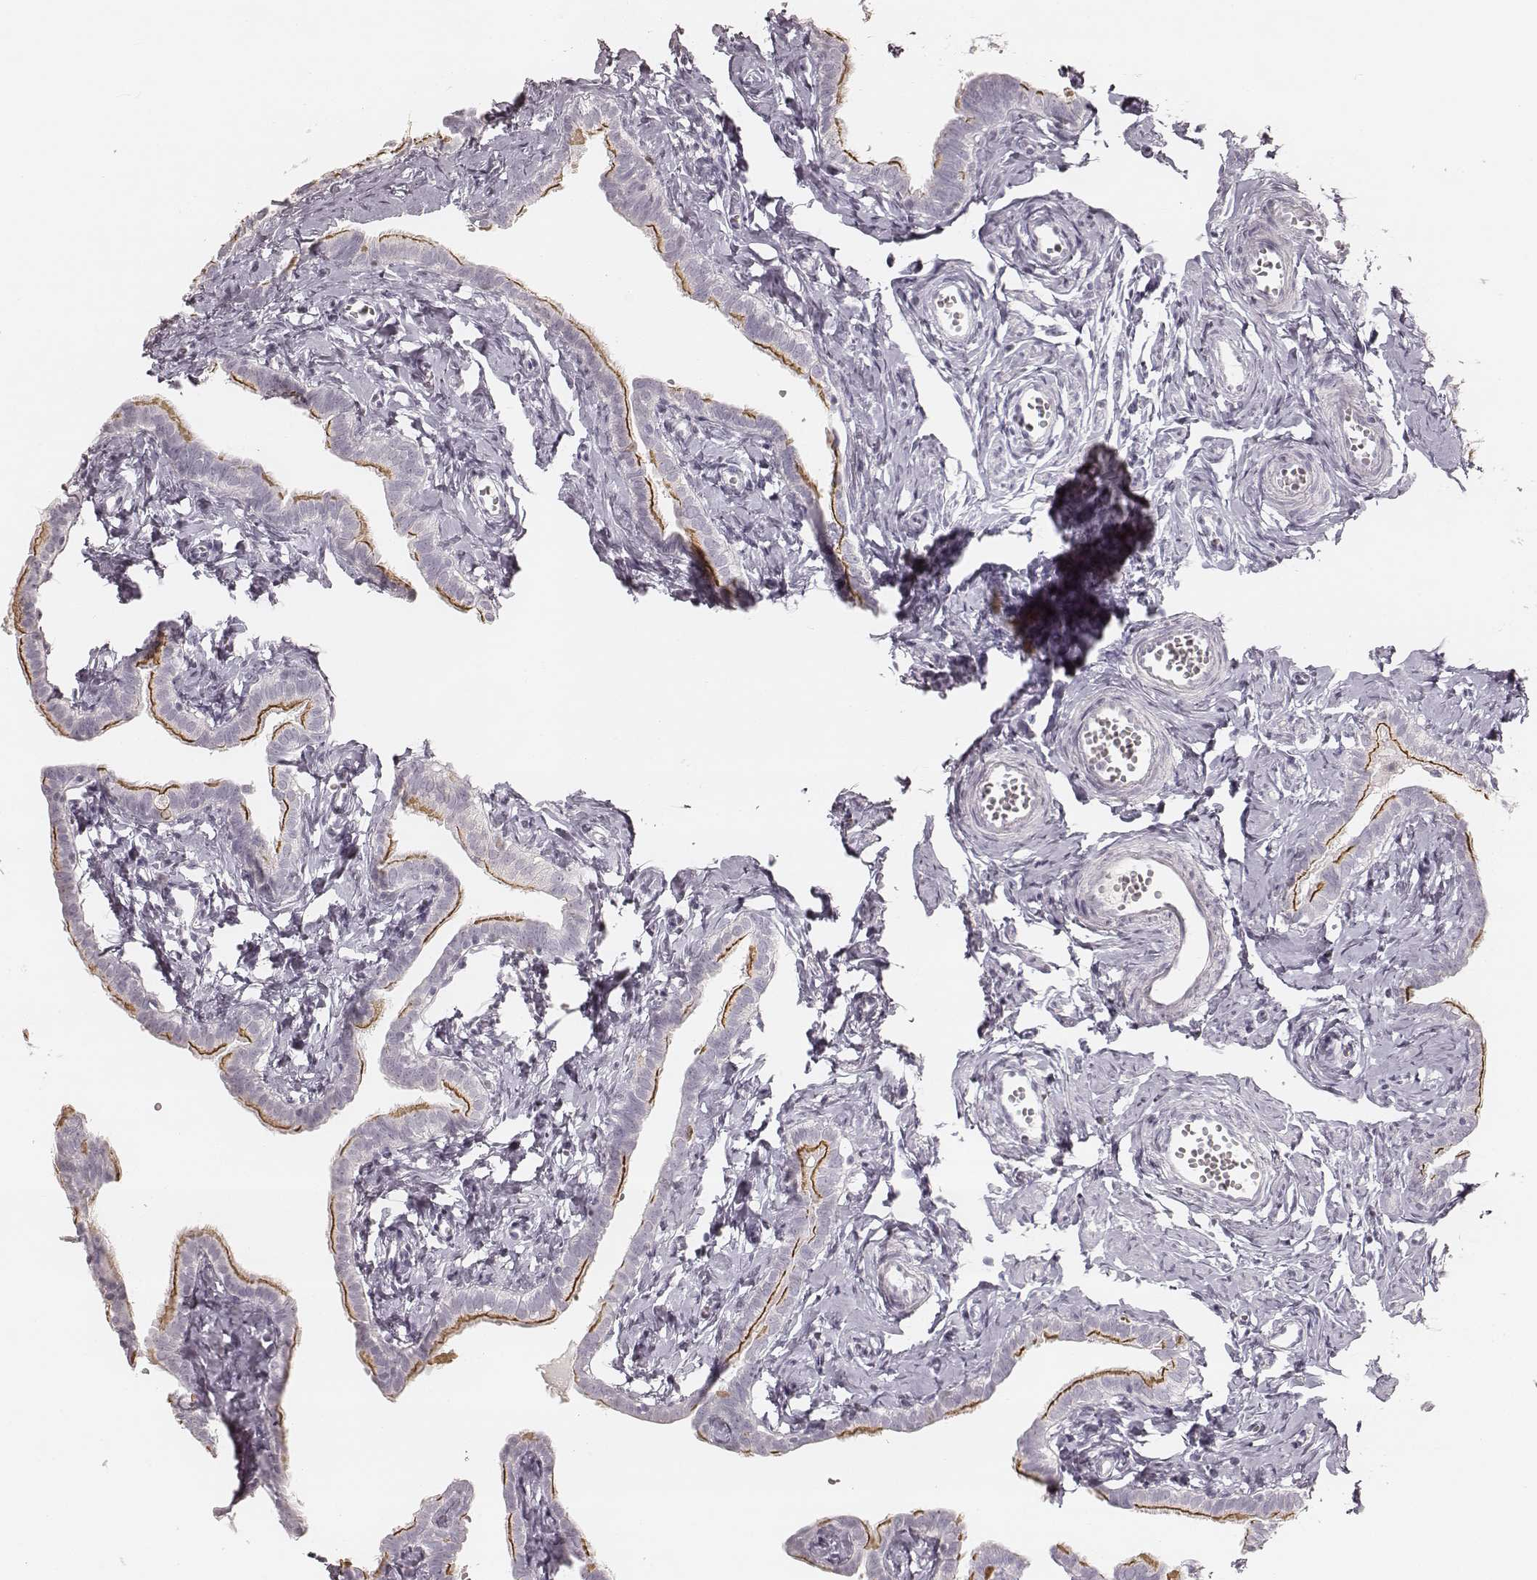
{"staining": {"intensity": "moderate", "quantity": "<25%", "location": "cytoplasmic/membranous"}, "tissue": "fallopian tube", "cell_type": "Glandular cells", "image_type": "normal", "snomed": [{"axis": "morphology", "description": "Normal tissue, NOS"}, {"axis": "topography", "description": "Fallopian tube"}], "caption": "Protein staining displays moderate cytoplasmic/membranous positivity in about <25% of glandular cells in benign fallopian tube. The protein is stained brown, and the nuclei are stained in blue (DAB (3,3'-diaminobenzidine) IHC with brightfield microscopy, high magnification).", "gene": "TEX37", "patient": {"sex": "female", "age": 41}}